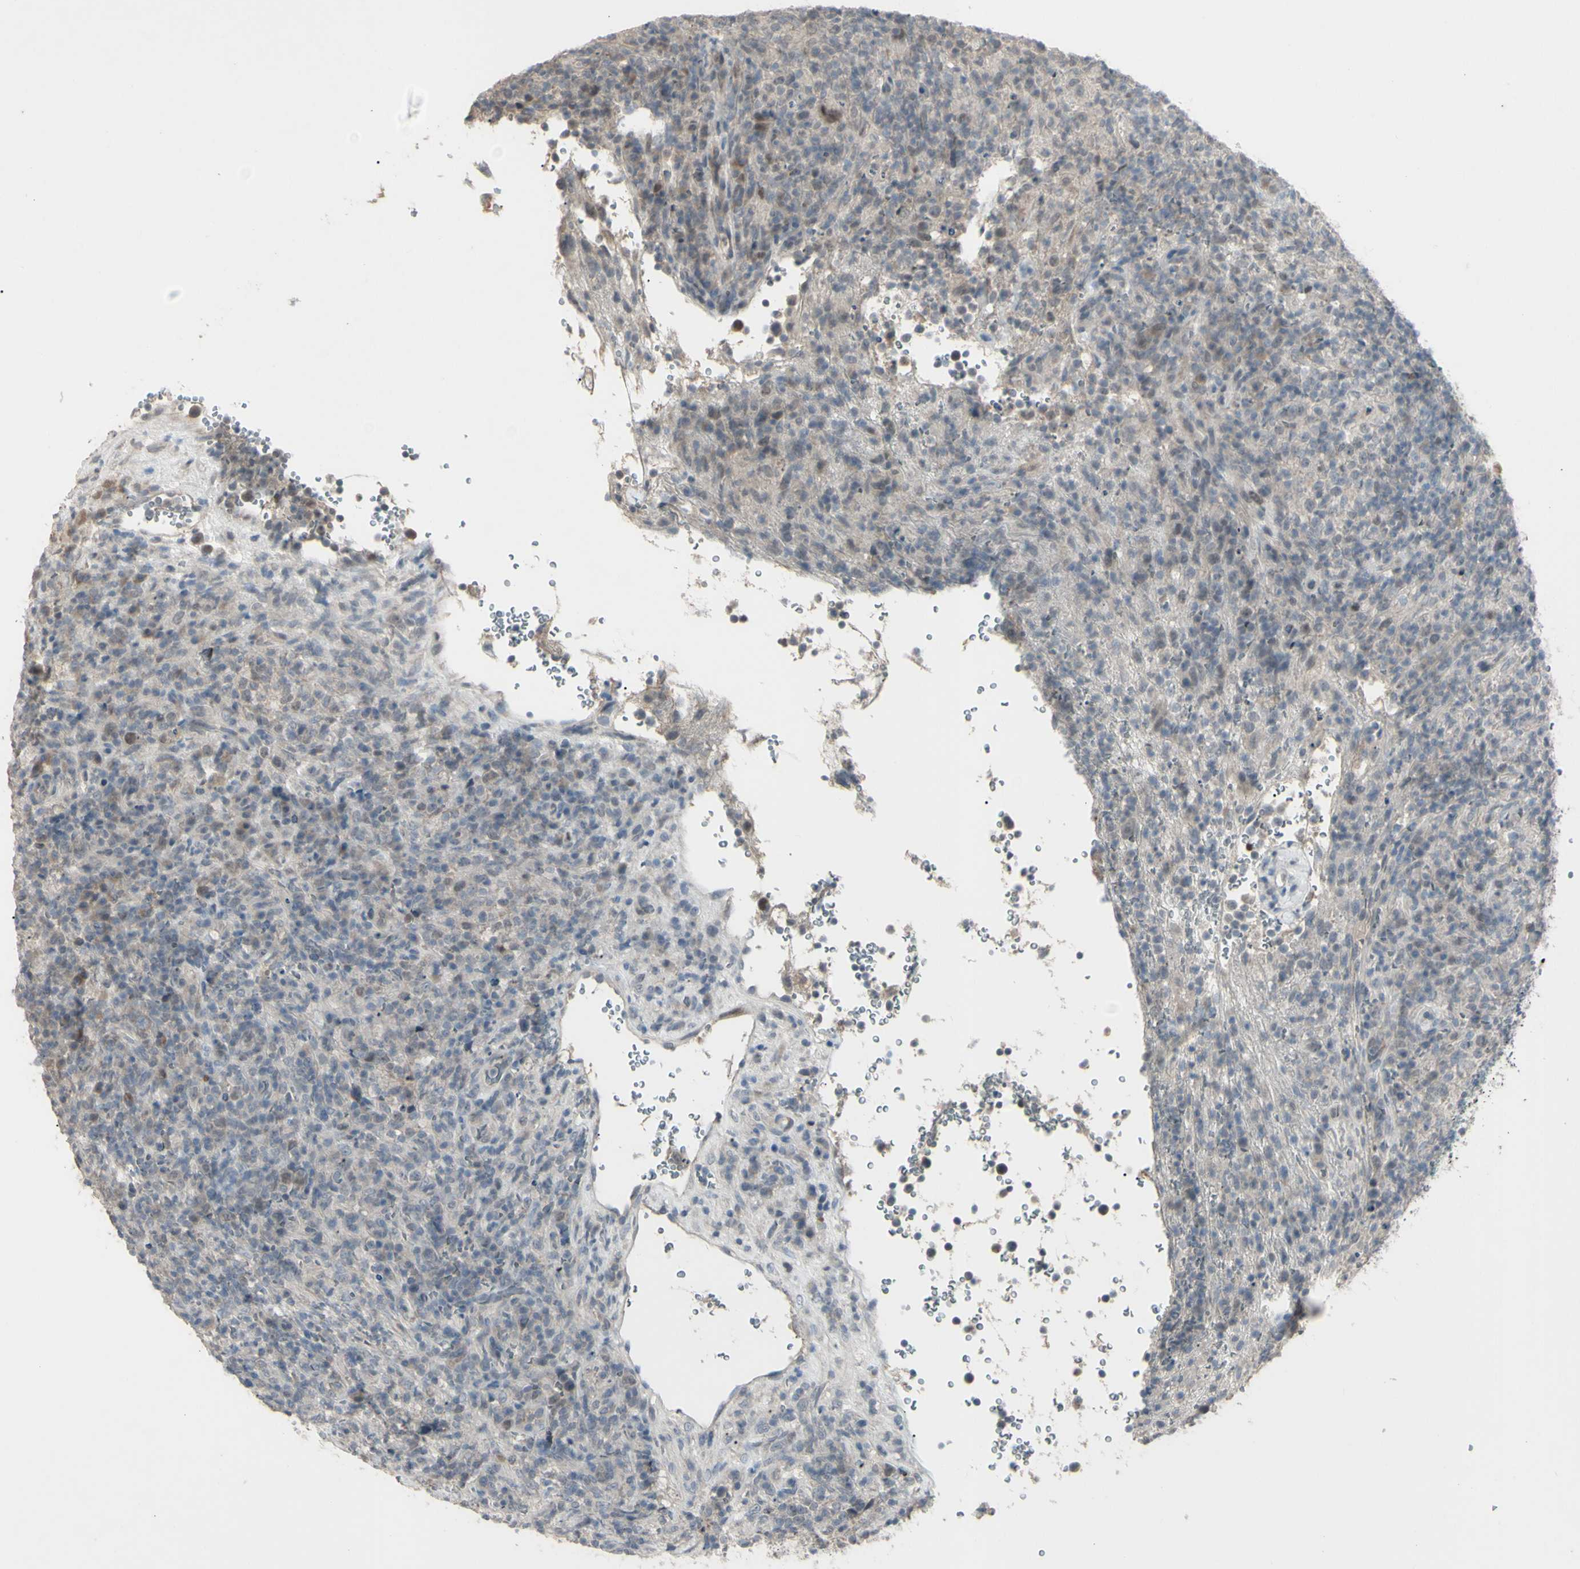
{"staining": {"intensity": "weak", "quantity": "25%-75%", "location": "cytoplasmic/membranous"}, "tissue": "lymphoma", "cell_type": "Tumor cells", "image_type": "cancer", "snomed": [{"axis": "morphology", "description": "Malignant lymphoma, non-Hodgkin's type, High grade"}, {"axis": "topography", "description": "Lymph node"}], "caption": "Weak cytoplasmic/membranous protein staining is identified in approximately 25%-75% of tumor cells in lymphoma.", "gene": "PIAS4", "patient": {"sex": "female", "age": 76}}